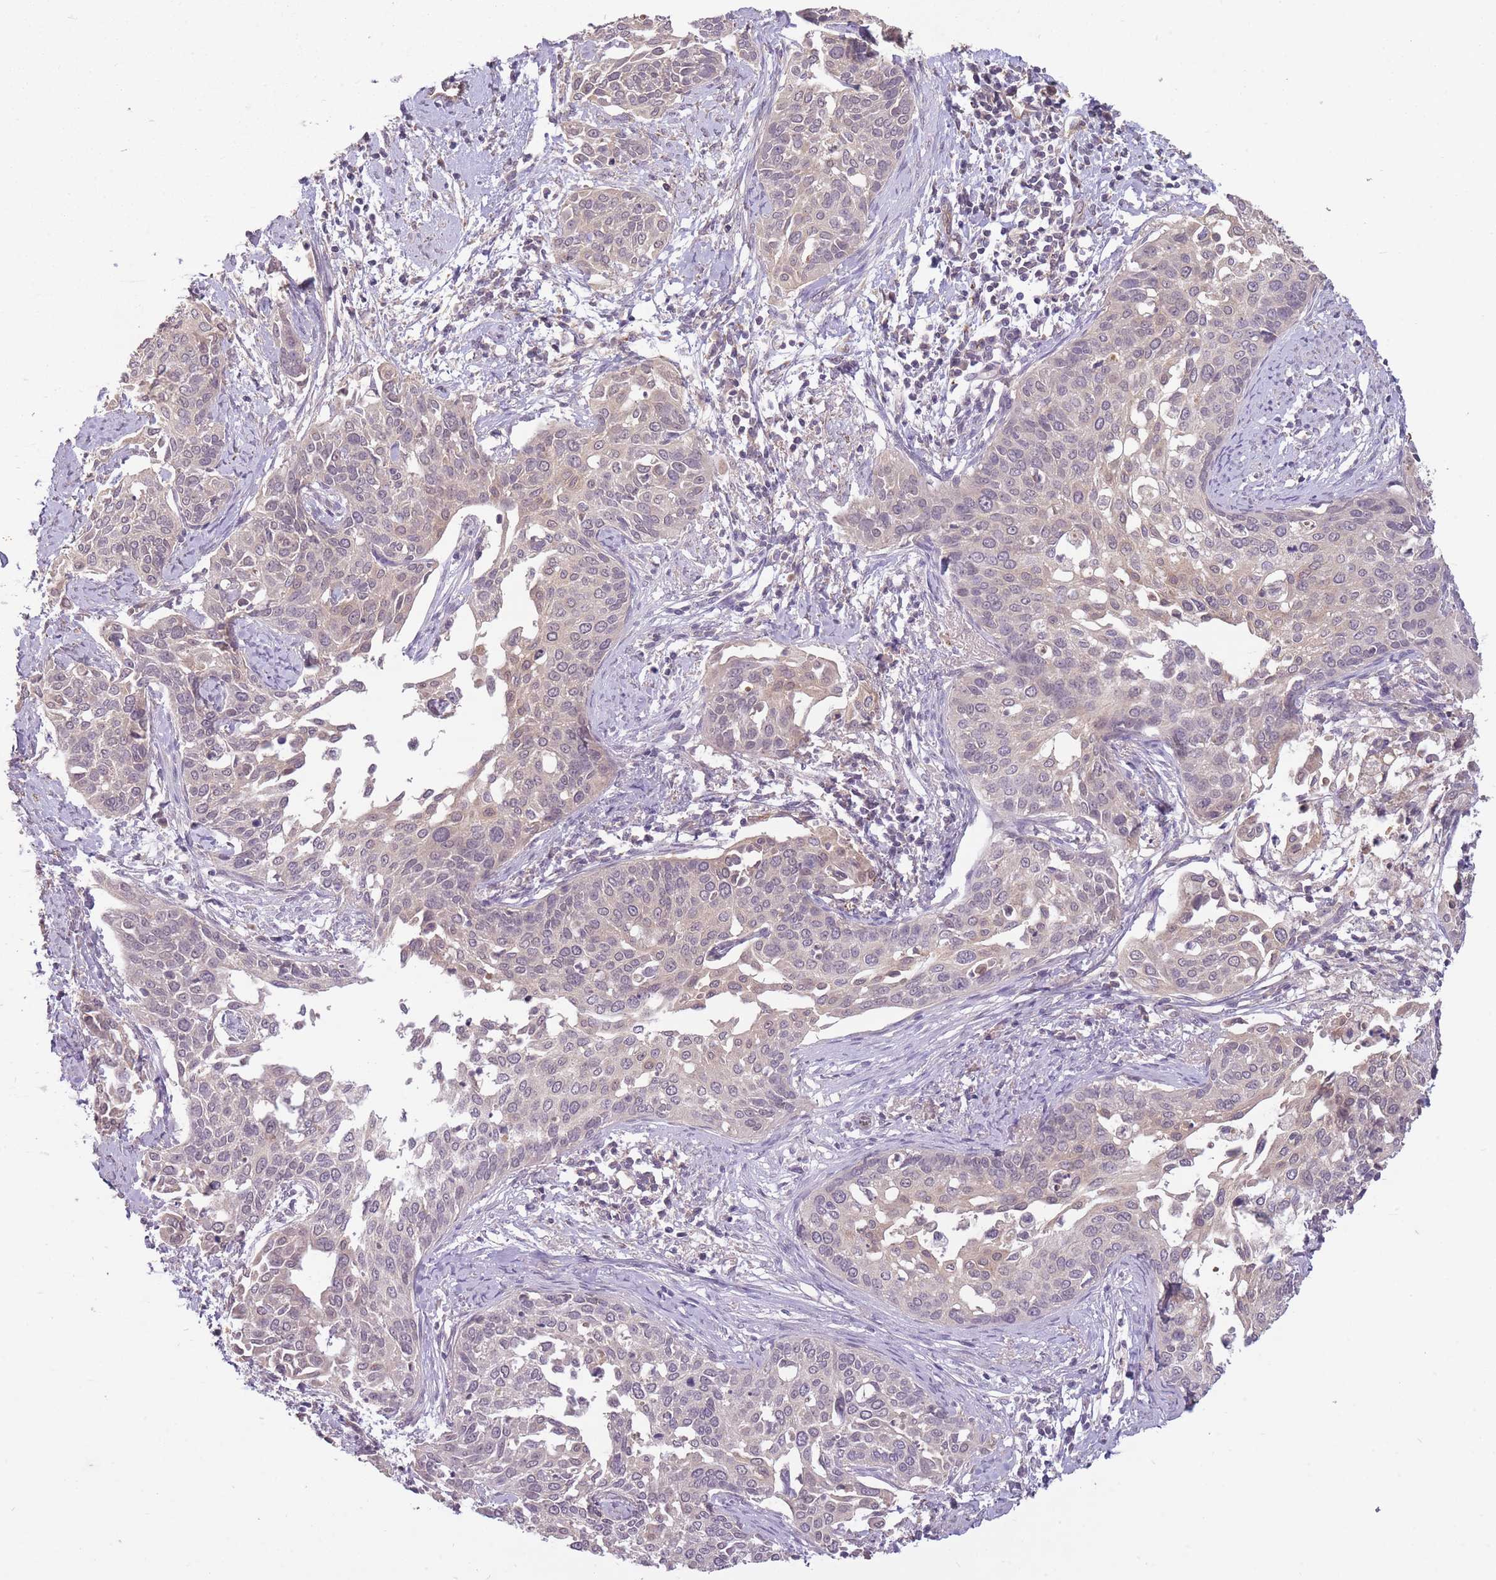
{"staining": {"intensity": "negative", "quantity": "none", "location": "none"}, "tissue": "cervical cancer", "cell_type": "Tumor cells", "image_type": "cancer", "snomed": [{"axis": "morphology", "description": "Squamous cell carcinoma, NOS"}, {"axis": "topography", "description": "Cervix"}], "caption": "This is a micrograph of immunohistochemistry (IHC) staining of squamous cell carcinoma (cervical), which shows no staining in tumor cells.", "gene": "LRATD2", "patient": {"sex": "female", "age": 44}}